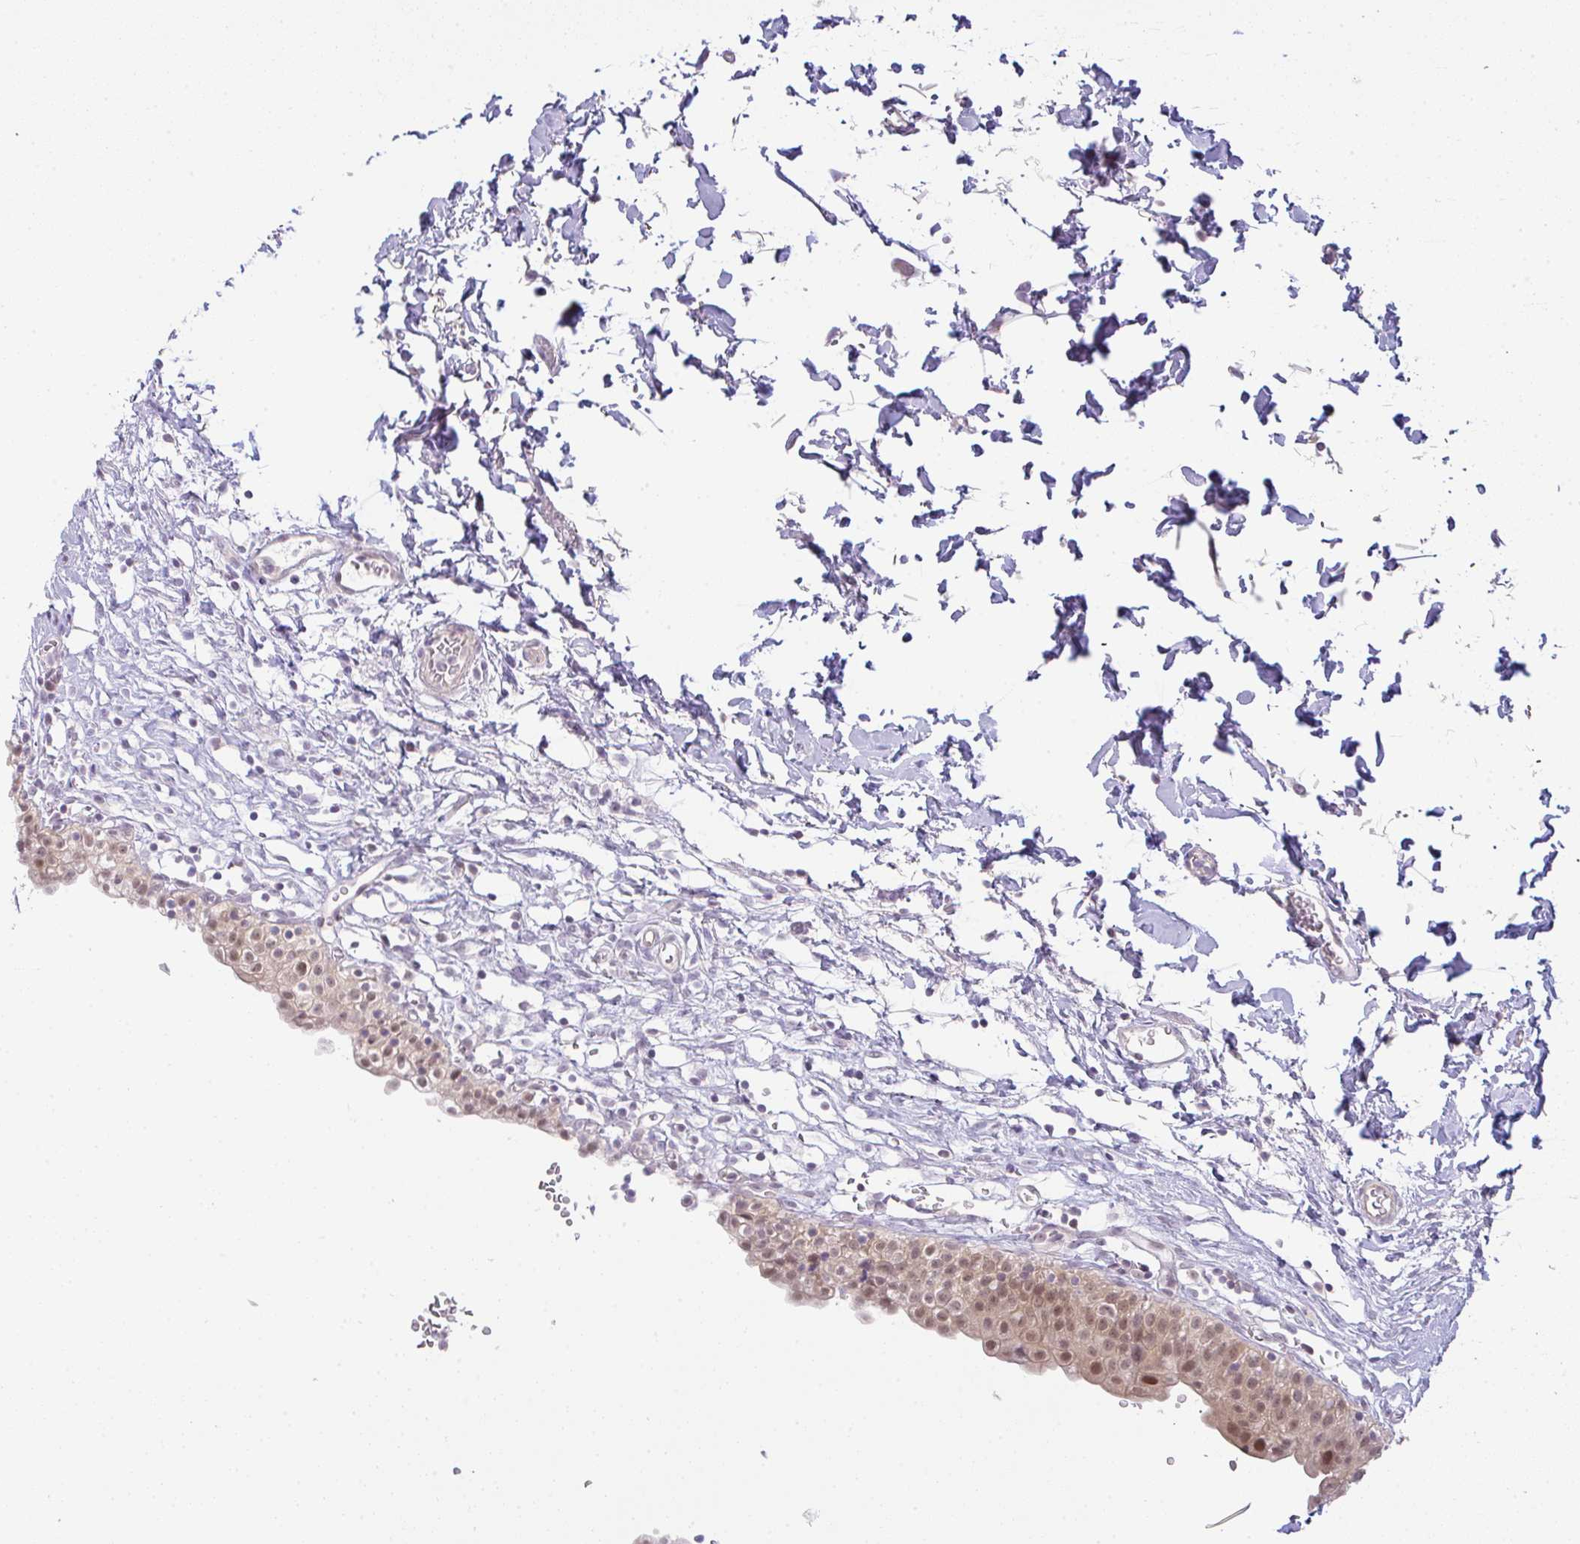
{"staining": {"intensity": "weak", "quantity": ">75%", "location": "cytoplasmic/membranous,nuclear"}, "tissue": "urinary bladder", "cell_type": "Urothelial cells", "image_type": "normal", "snomed": [{"axis": "morphology", "description": "Normal tissue, NOS"}, {"axis": "topography", "description": "Urinary bladder"}, {"axis": "topography", "description": "Peripheral nerve tissue"}], "caption": "The photomicrograph displays immunohistochemical staining of normal urinary bladder. There is weak cytoplasmic/membranous,nuclear expression is seen in approximately >75% of urothelial cells.", "gene": "CSE1L", "patient": {"sex": "male", "age": 55}}